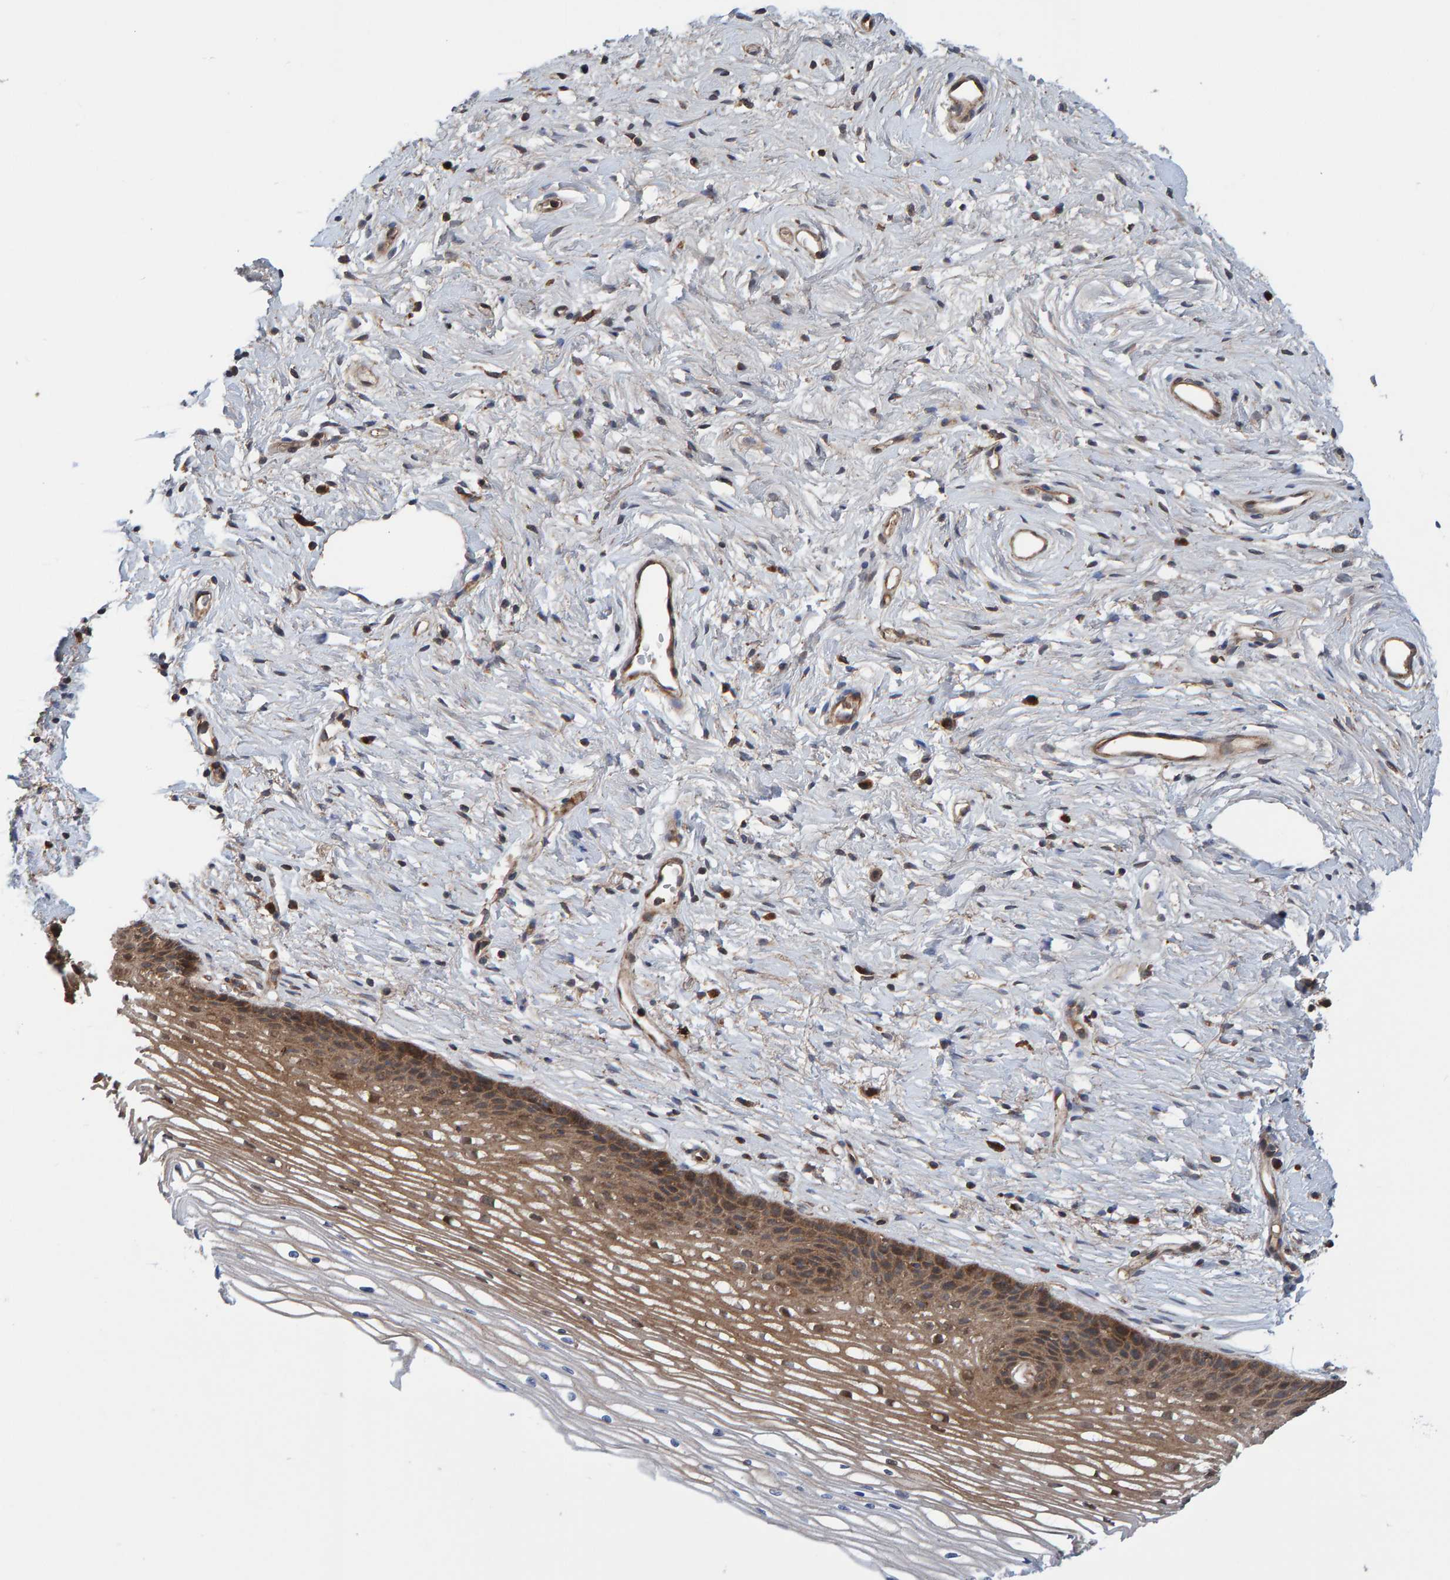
{"staining": {"intensity": "moderate", "quantity": ">75%", "location": "cytoplasmic/membranous"}, "tissue": "cervix", "cell_type": "Glandular cells", "image_type": "normal", "snomed": [{"axis": "morphology", "description": "Normal tissue, NOS"}, {"axis": "topography", "description": "Cervix"}], "caption": "Cervix stained with immunohistochemistry (IHC) demonstrates moderate cytoplasmic/membranous staining in approximately >75% of glandular cells. (IHC, brightfield microscopy, high magnification).", "gene": "KIAA0753", "patient": {"sex": "female", "age": 77}}